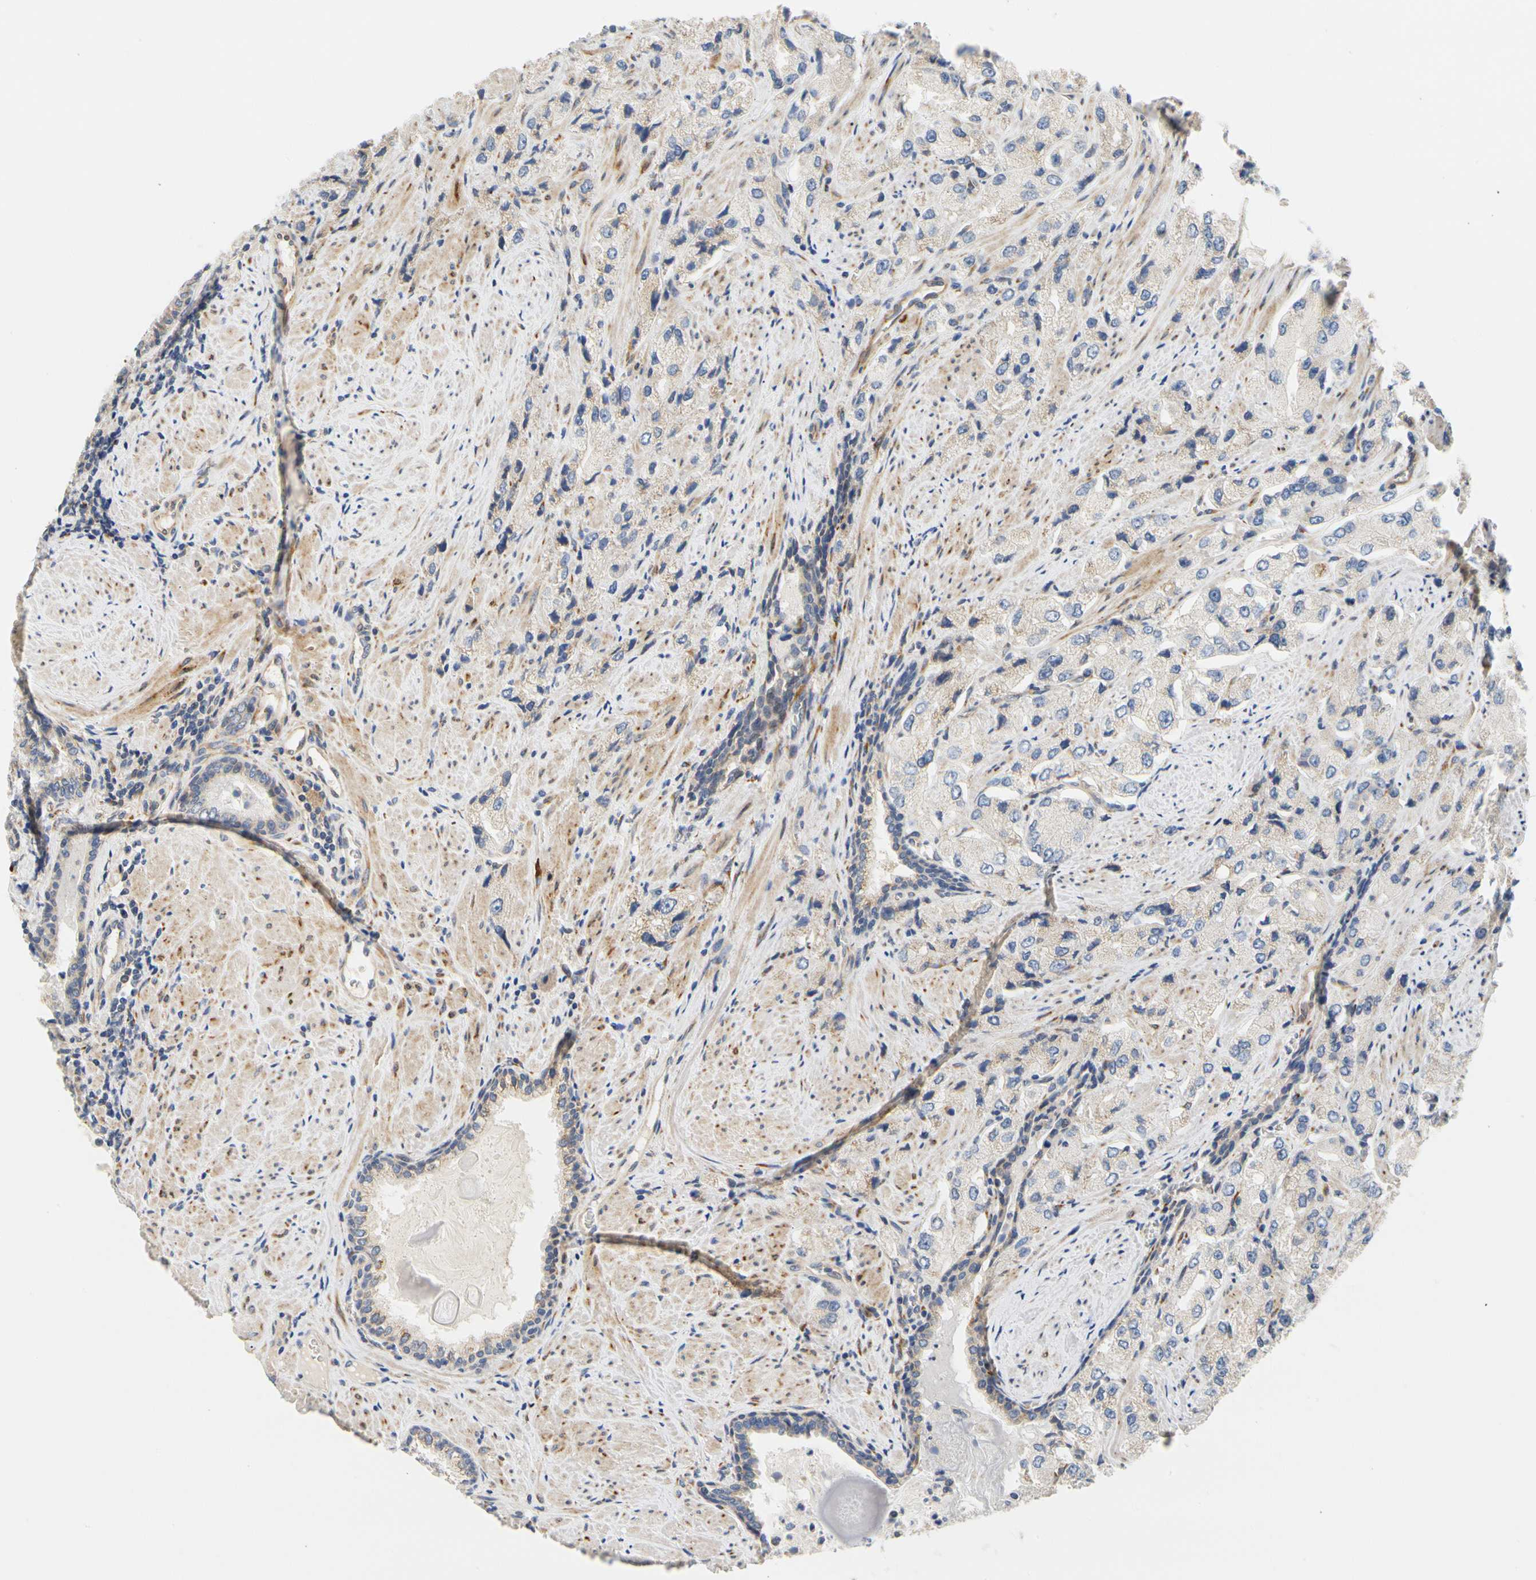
{"staining": {"intensity": "negative", "quantity": "none", "location": "none"}, "tissue": "prostate cancer", "cell_type": "Tumor cells", "image_type": "cancer", "snomed": [{"axis": "morphology", "description": "Adenocarcinoma, High grade"}, {"axis": "topography", "description": "Prostate"}], "caption": "Immunohistochemistry (IHC) micrograph of neoplastic tissue: human prostate cancer stained with DAB displays no significant protein staining in tumor cells.", "gene": "ZNF236", "patient": {"sex": "male", "age": 58}}